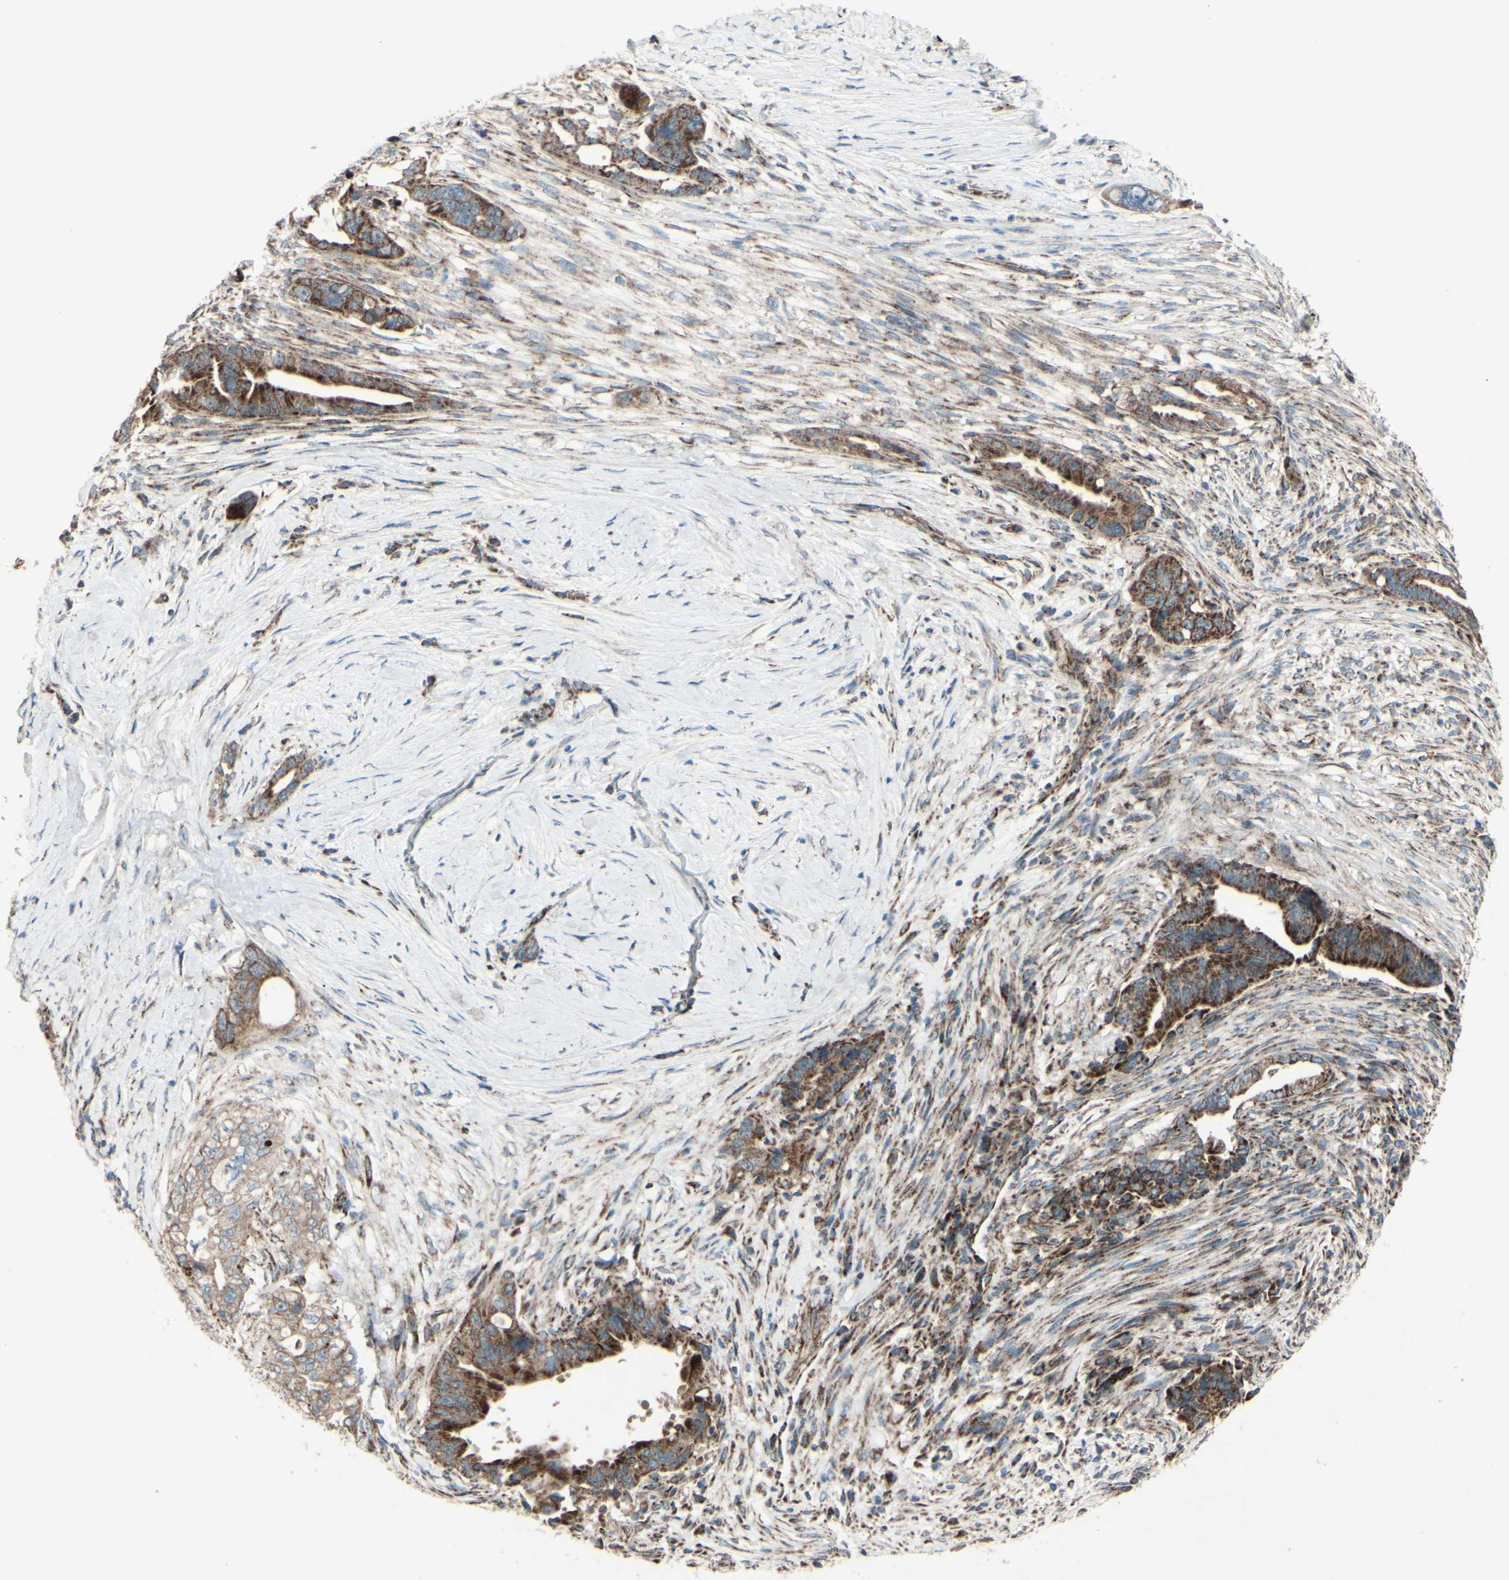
{"staining": {"intensity": "moderate", "quantity": ">75%", "location": "cytoplasmic/membranous"}, "tissue": "pancreatic cancer", "cell_type": "Tumor cells", "image_type": "cancer", "snomed": [{"axis": "morphology", "description": "Adenocarcinoma, NOS"}, {"axis": "topography", "description": "Pancreas"}], "caption": "High-magnification brightfield microscopy of adenocarcinoma (pancreatic) stained with DAB (3,3'-diaminobenzidine) (brown) and counterstained with hematoxylin (blue). tumor cells exhibit moderate cytoplasmic/membranous positivity is appreciated in about>75% of cells. The protein is stained brown, and the nuclei are stained in blue (DAB (3,3'-diaminobenzidine) IHC with brightfield microscopy, high magnification).", "gene": "RHOT1", "patient": {"sex": "male", "age": 70}}